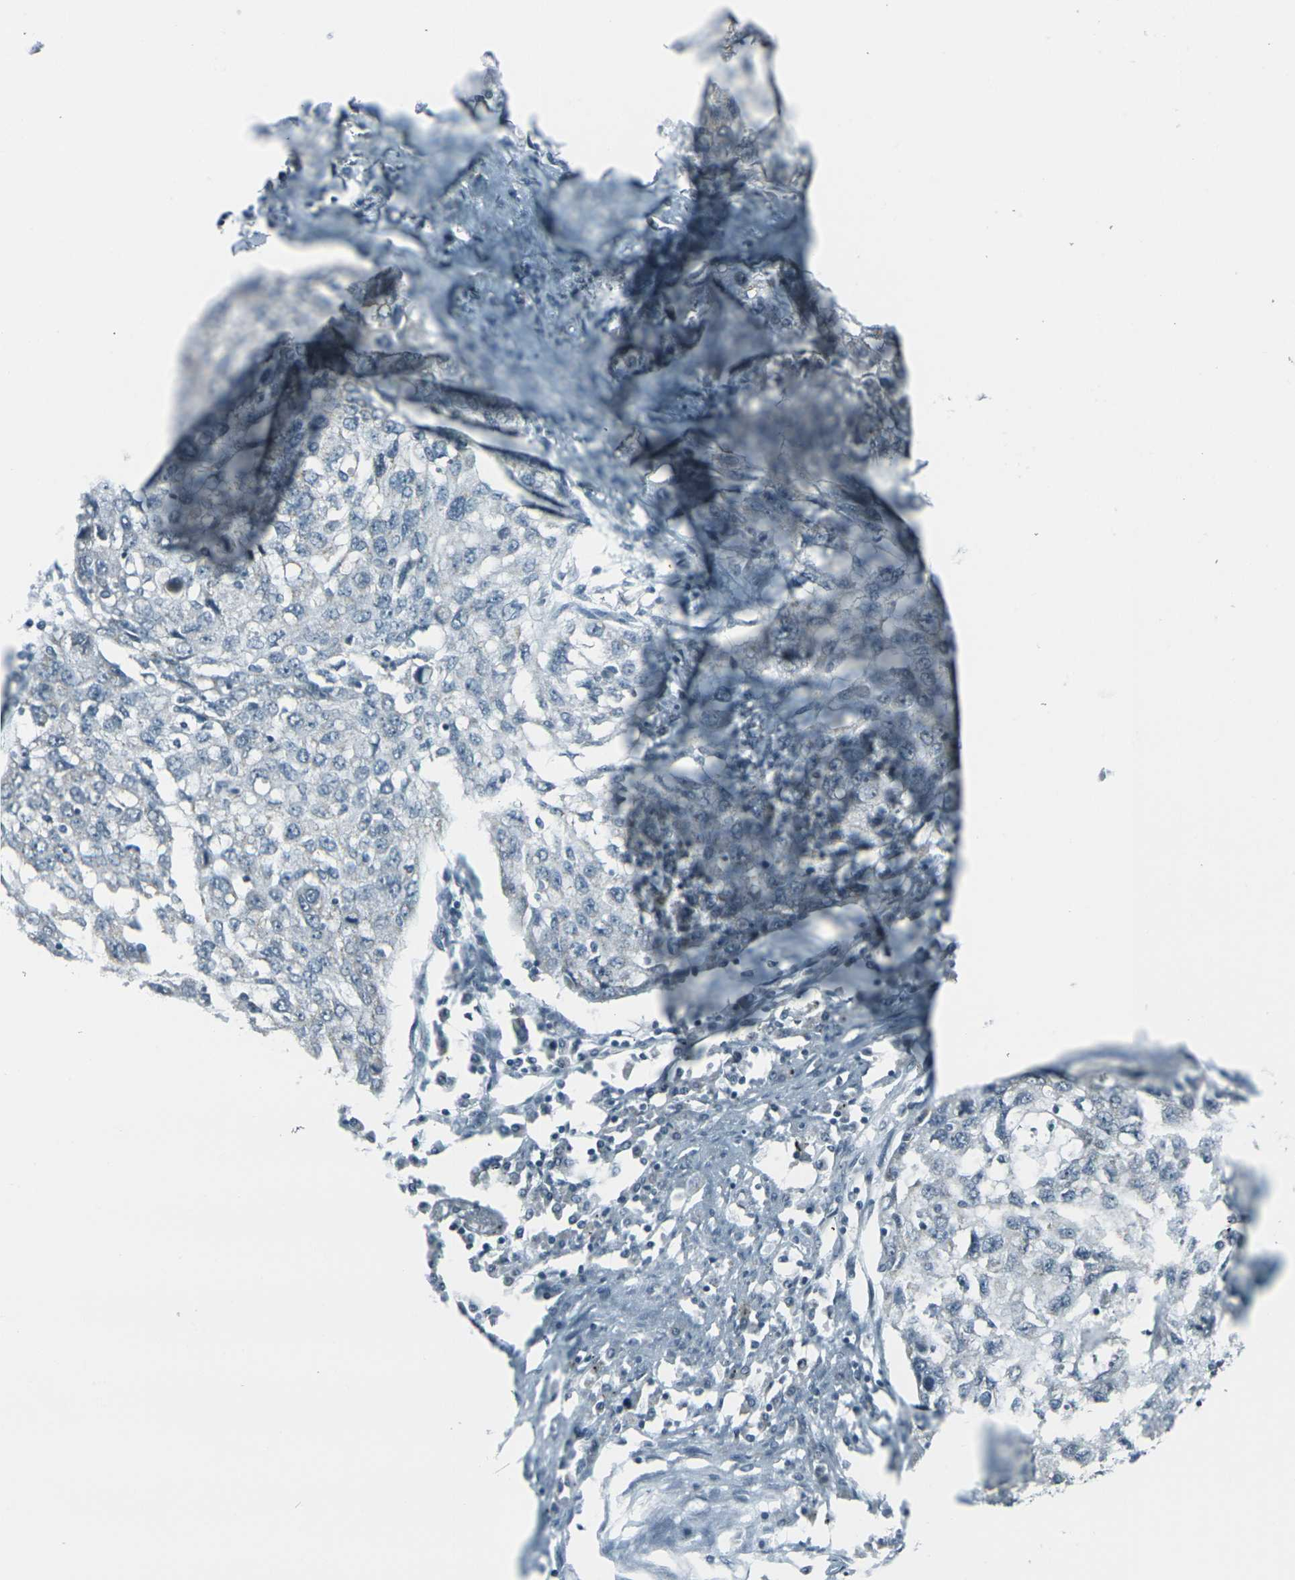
{"staining": {"intensity": "negative", "quantity": "none", "location": "none"}, "tissue": "lung cancer", "cell_type": "Tumor cells", "image_type": "cancer", "snomed": [{"axis": "morphology", "description": "Squamous cell carcinoma, NOS"}, {"axis": "topography", "description": "Lung"}], "caption": "Squamous cell carcinoma (lung) was stained to show a protein in brown. There is no significant expression in tumor cells.", "gene": "H2BC1", "patient": {"sex": "female", "age": 63}}